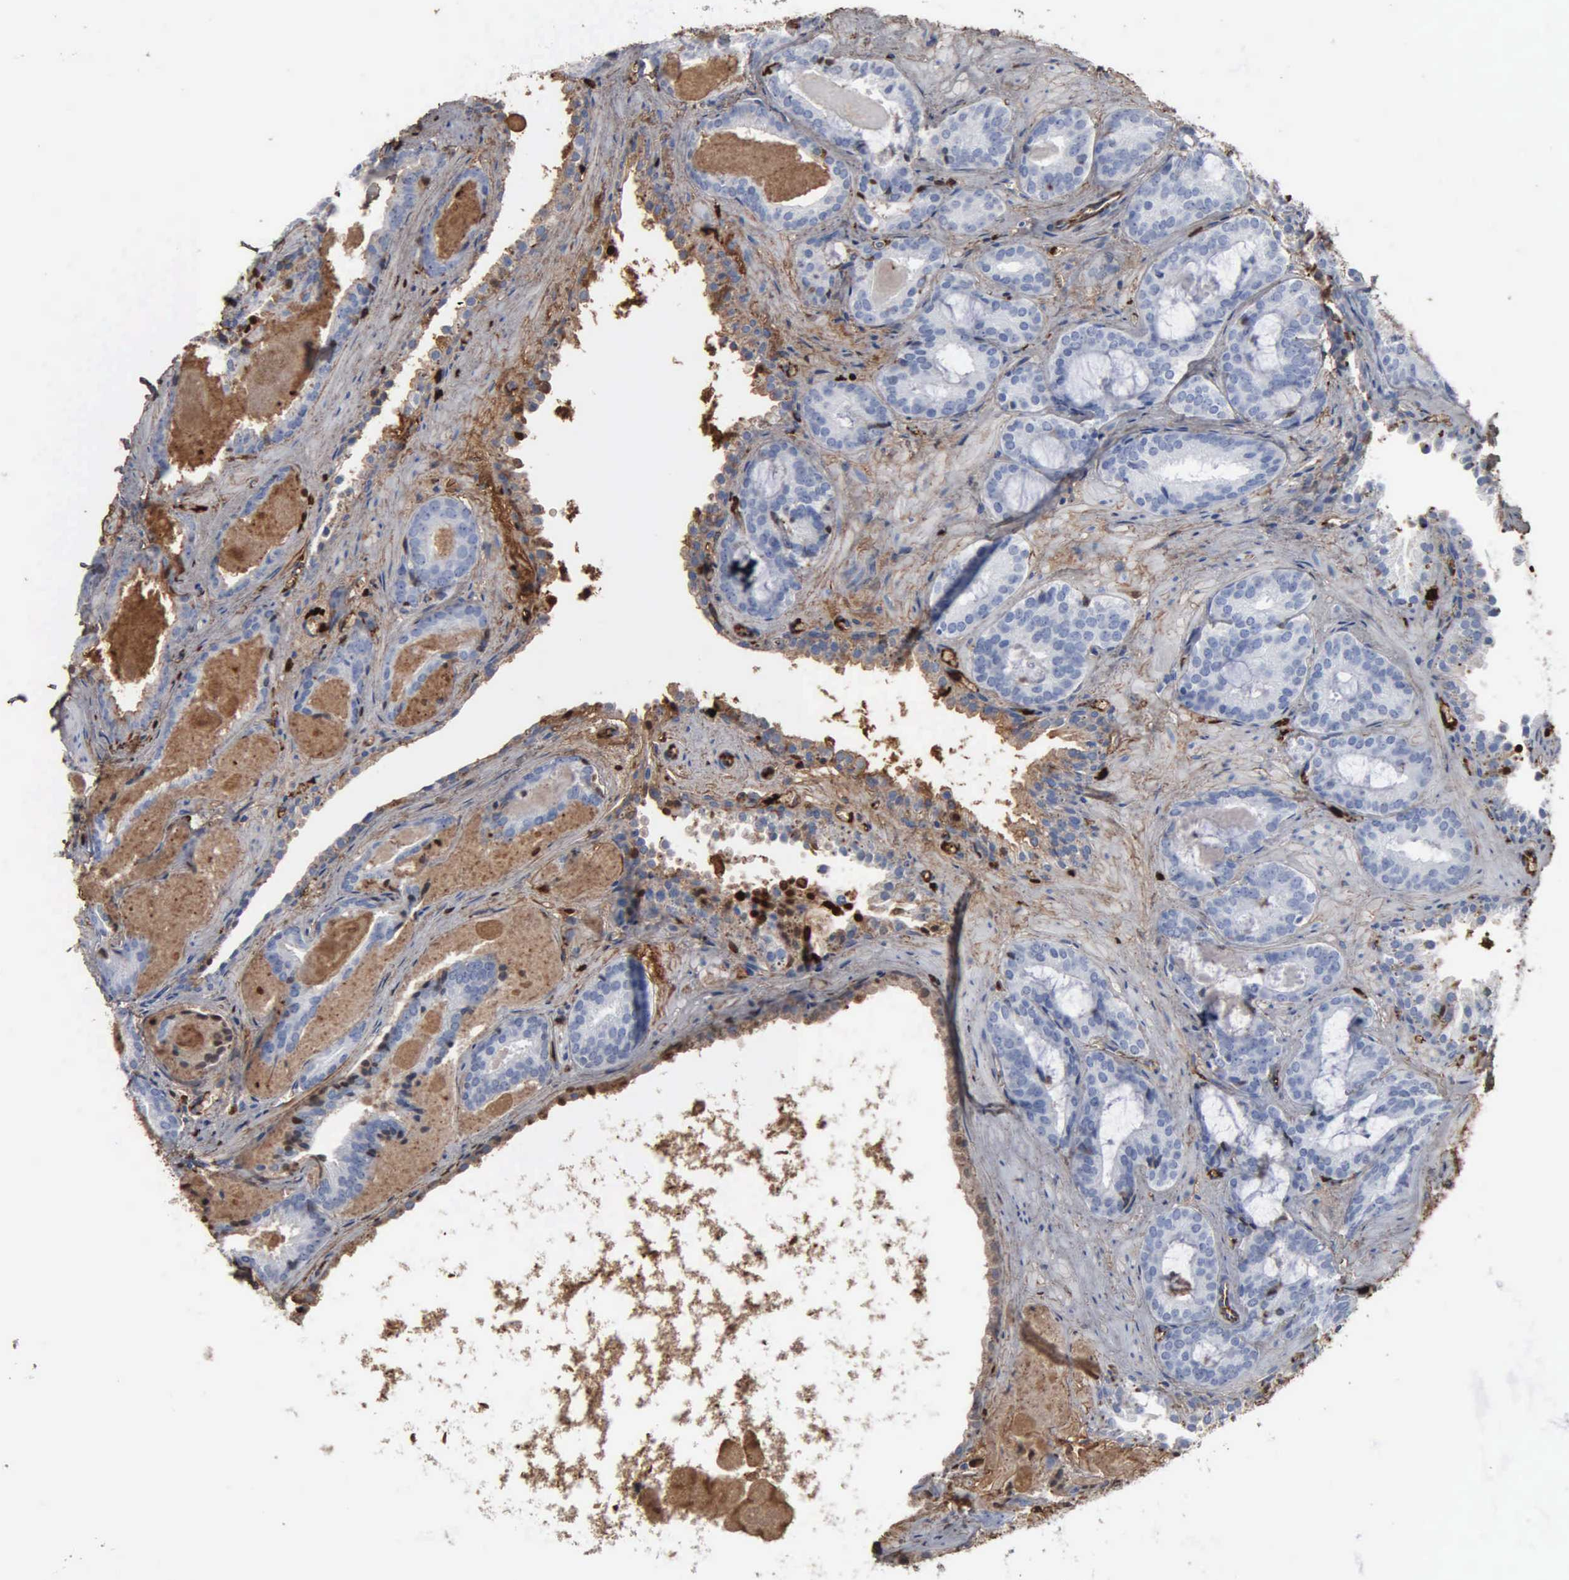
{"staining": {"intensity": "negative", "quantity": "none", "location": "none"}, "tissue": "prostate cancer", "cell_type": "Tumor cells", "image_type": "cancer", "snomed": [{"axis": "morphology", "description": "Adenocarcinoma, Medium grade"}, {"axis": "topography", "description": "Prostate"}], "caption": "Prostate adenocarcinoma (medium-grade) stained for a protein using IHC shows no staining tumor cells.", "gene": "FN1", "patient": {"sex": "male", "age": 64}}